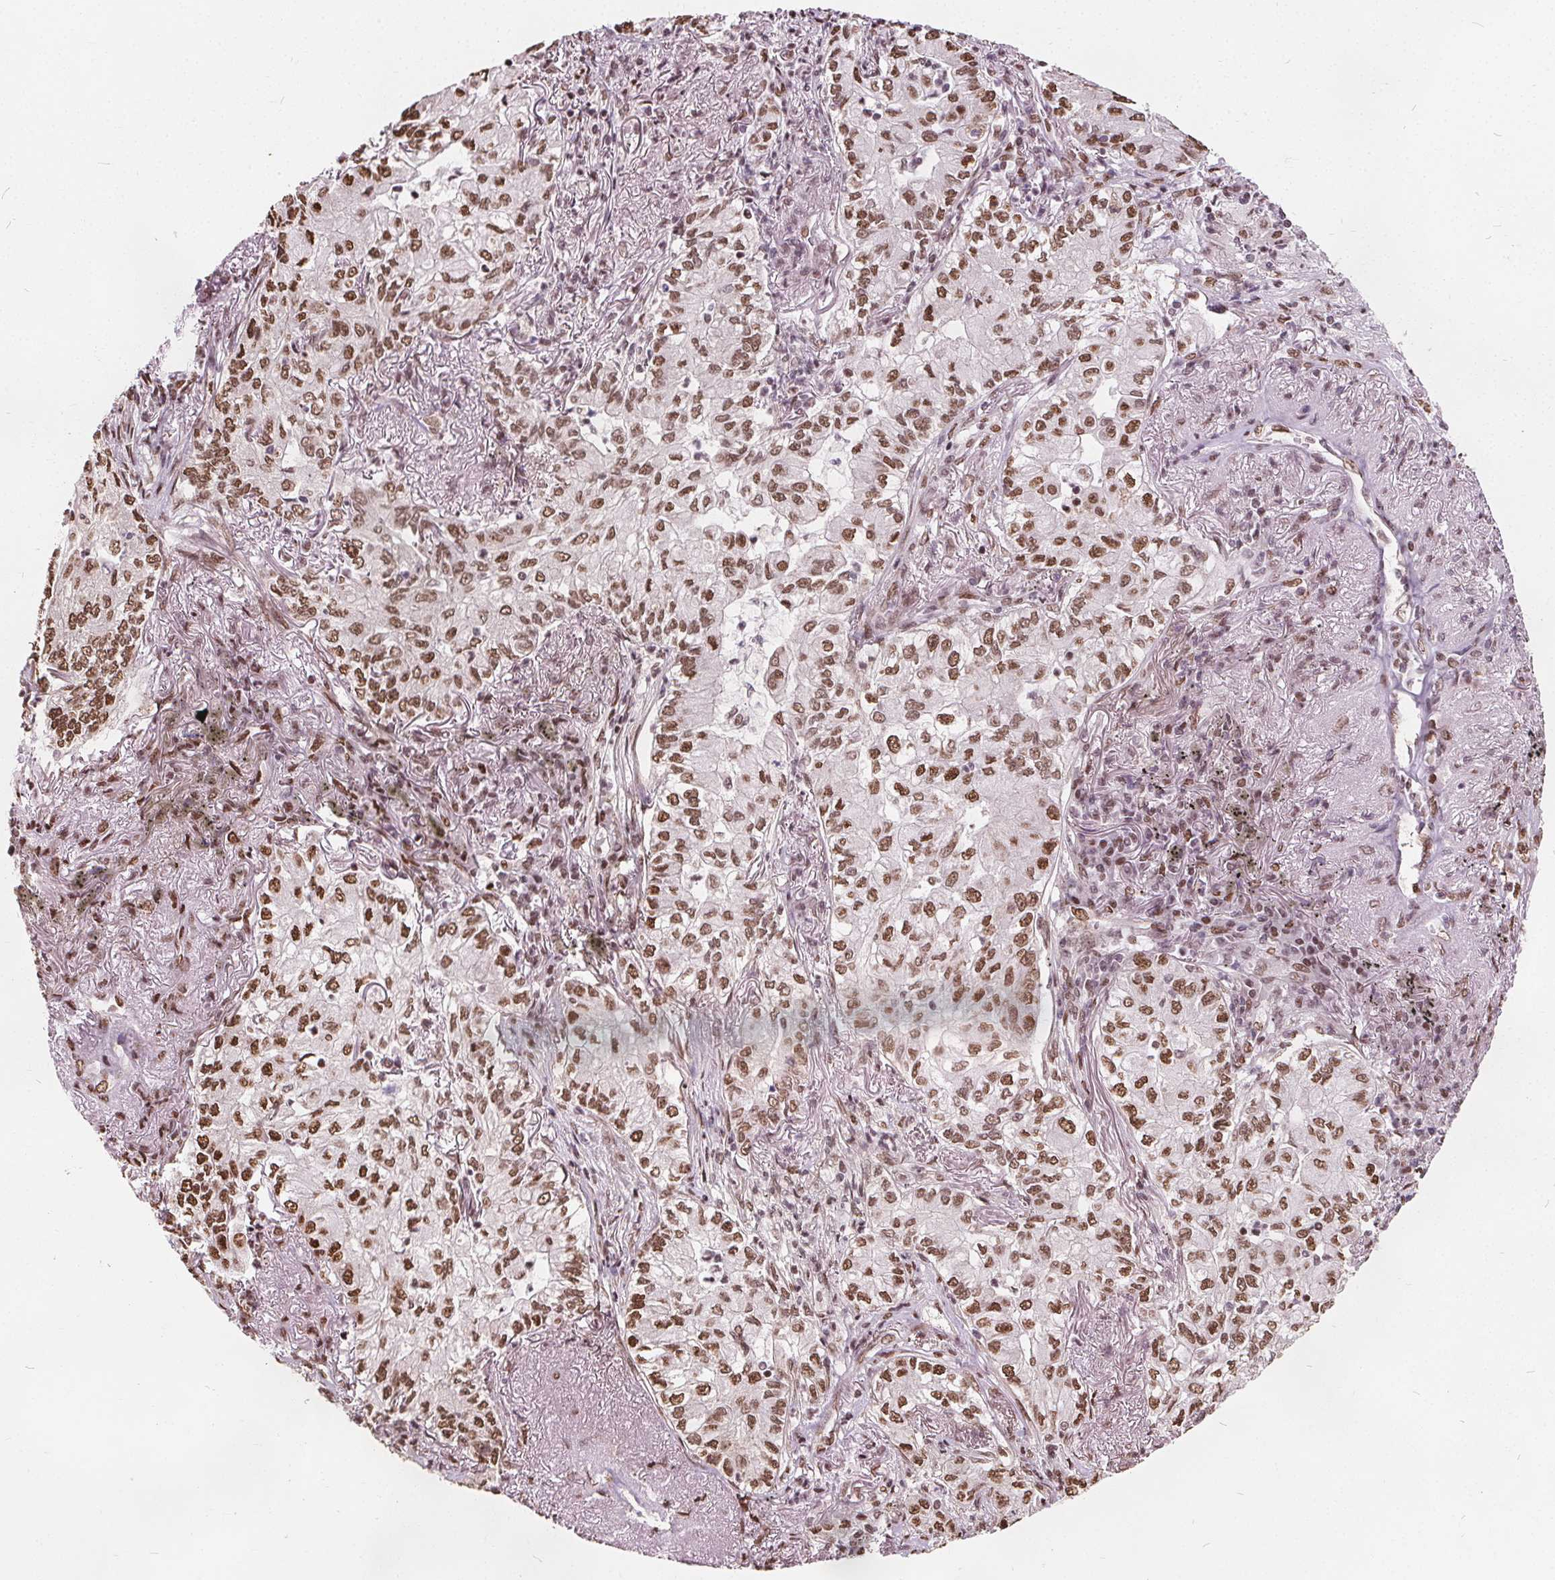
{"staining": {"intensity": "moderate", "quantity": ">75%", "location": "nuclear"}, "tissue": "lung cancer", "cell_type": "Tumor cells", "image_type": "cancer", "snomed": [{"axis": "morphology", "description": "Adenocarcinoma, NOS"}, {"axis": "topography", "description": "Lung"}], "caption": "DAB immunohistochemical staining of lung cancer shows moderate nuclear protein expression in approximately >75% of tumor cells.", "gene": "ISLR2", "patient": {"sex": "female", "age": 73}}